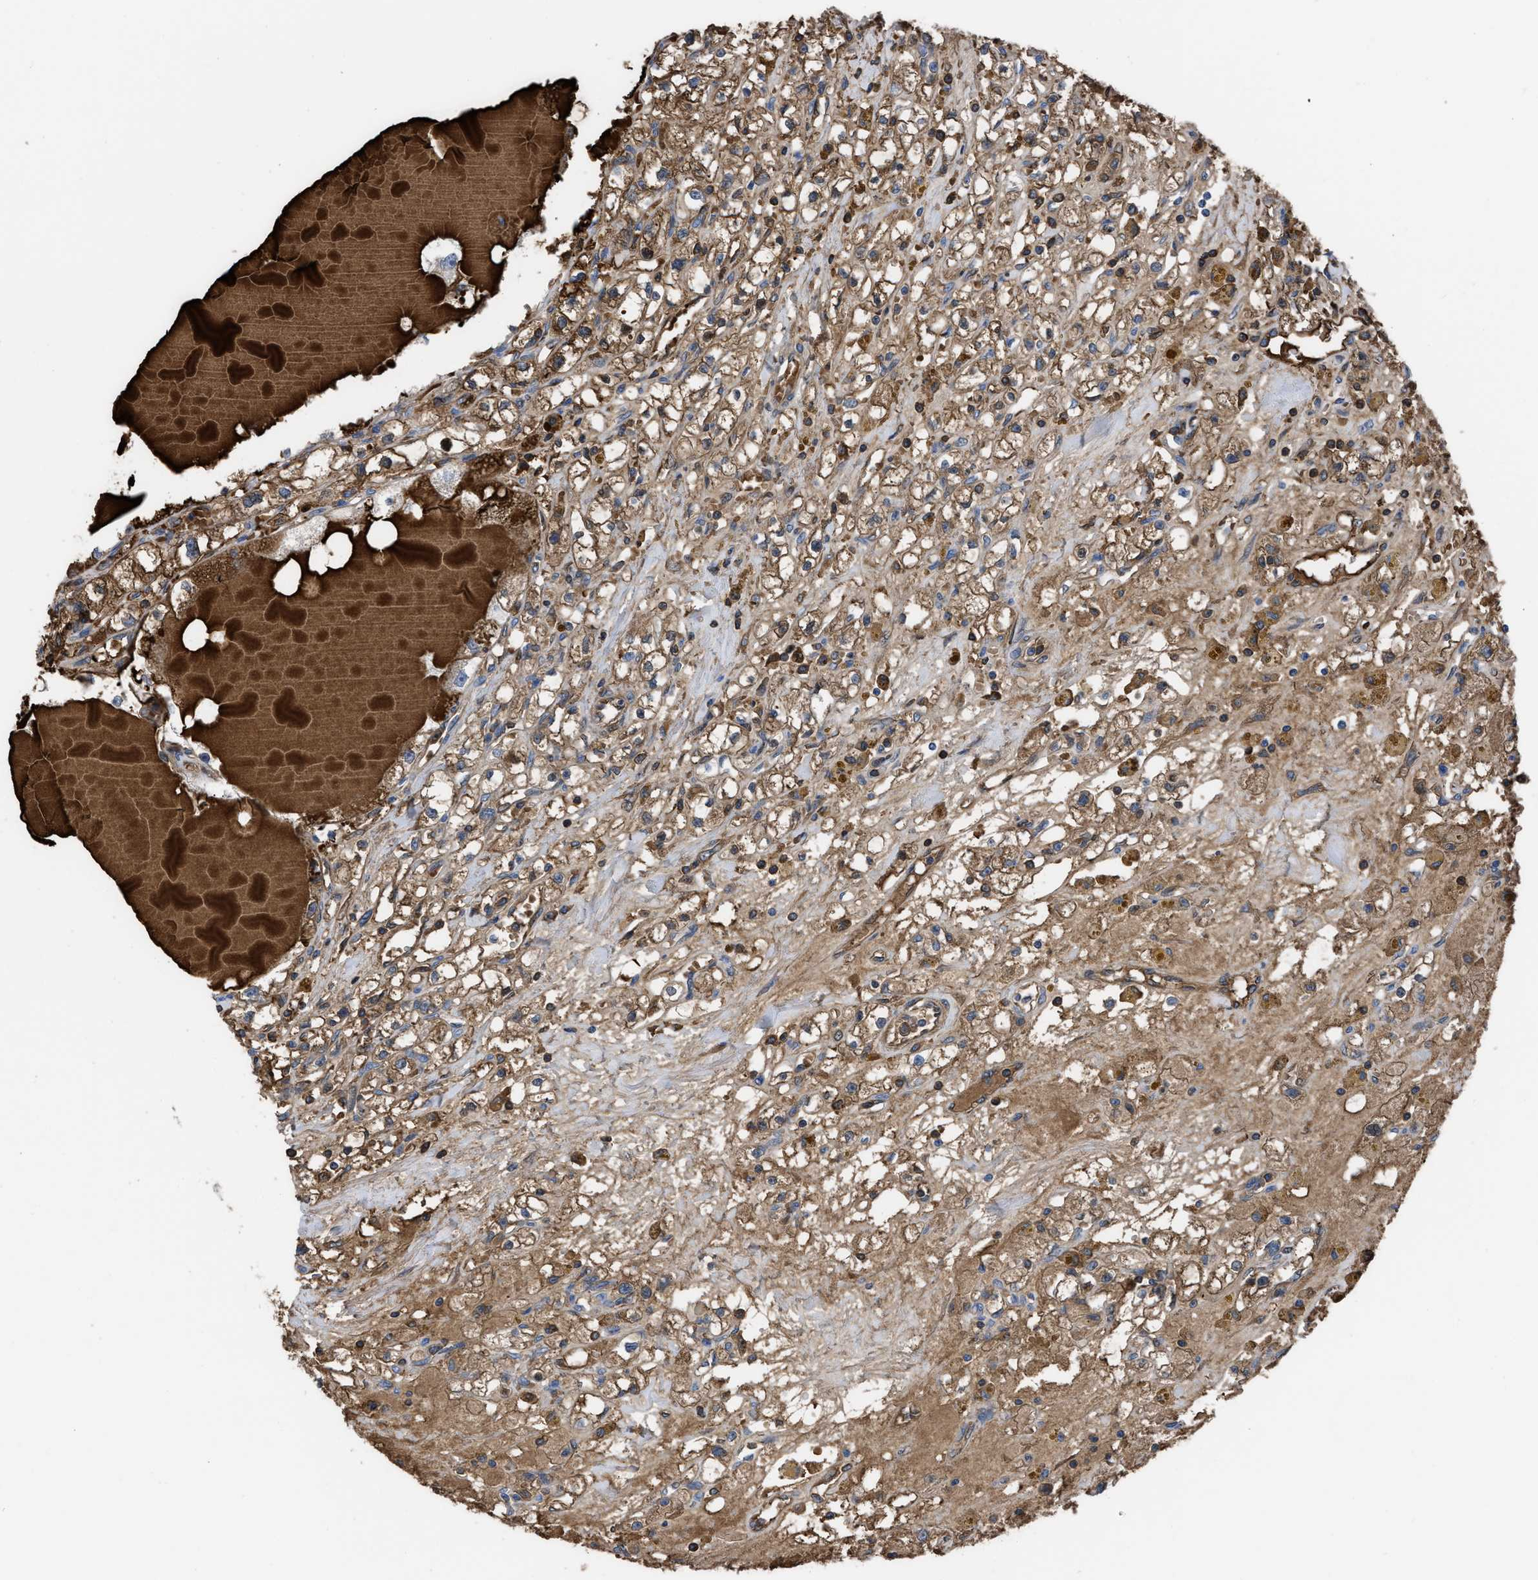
{"staining": {"intensity": "moderate", "quantity": ">75%", "location": "cytoplasmic/membranous"}, "tissue": "renal cancer", "cell_type": "Tumor cells", "image_type": "cancer", "snomed": [{"axis": "morphology", "description": "Adenocarcinoma, NOS"}, {"axis": "topography", "description": "Kidney"}], "caption": "Protein expression analysis of human adenocarcinoma (renal) reveals moderate cytoplasmic/membranous expression in about >75% of tumor cells.", "gene": "TRIOBP", "patient": {"sex": "male", "age": 56}}